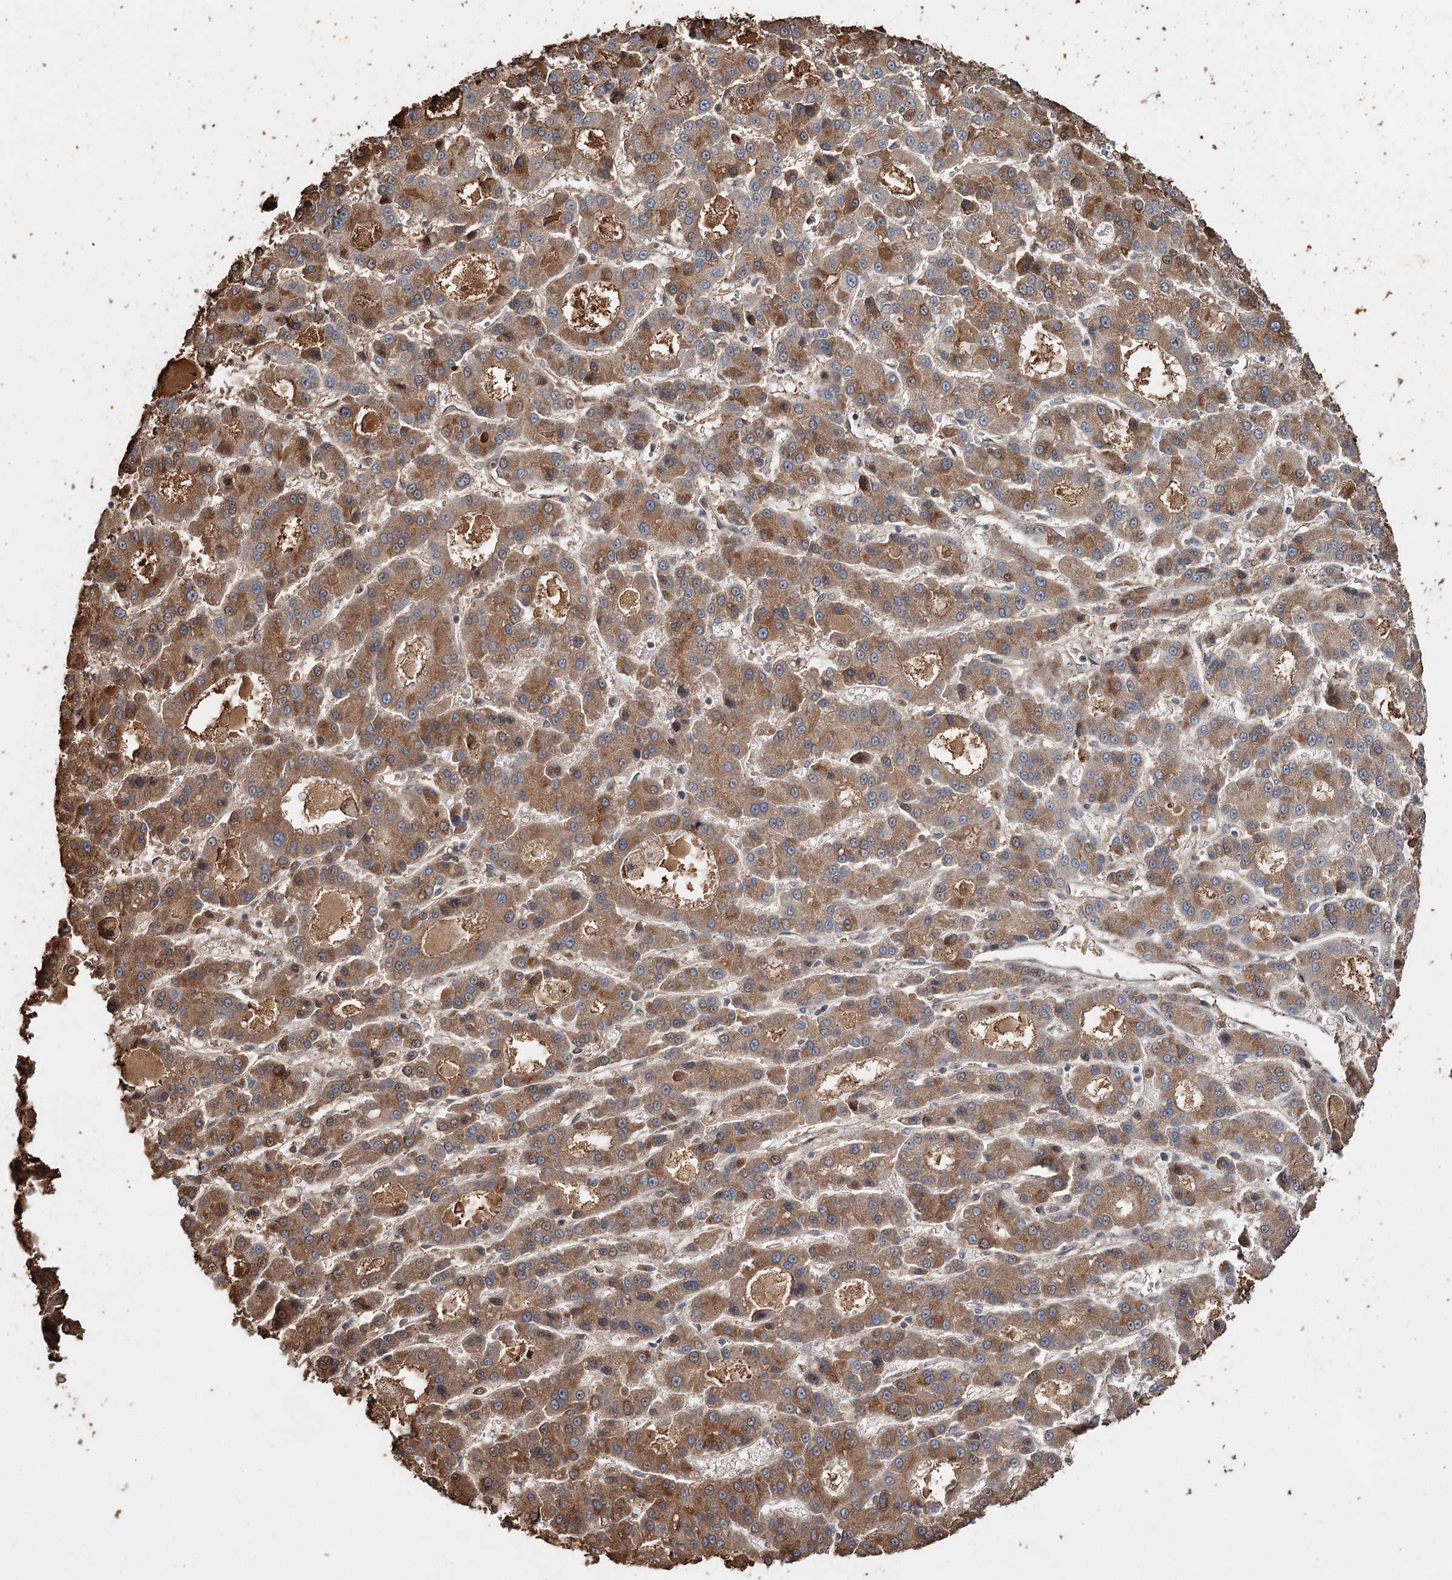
{"staining": {"intensity": "strong", "quantity": "<25%", "location": "cytoplasmic/membranous"}, "tissue": "liver cancer", "cell_type": "Tumor cells", "image_type": "cancer", "snomed": [{"axis": "morphology", "description": "Carcinoma, Hepatocellular, NOS"}, {"axis": "topography", "description": "Liver"}], "caption": "Immunohistochemical staining of human liver cancer exhibits medium levels of strong cytoplasmic/membranous protein staining in about <25% of tumor cells.", "gene": "SYVN1", "patient": {"sex": "male", "age": 70}}